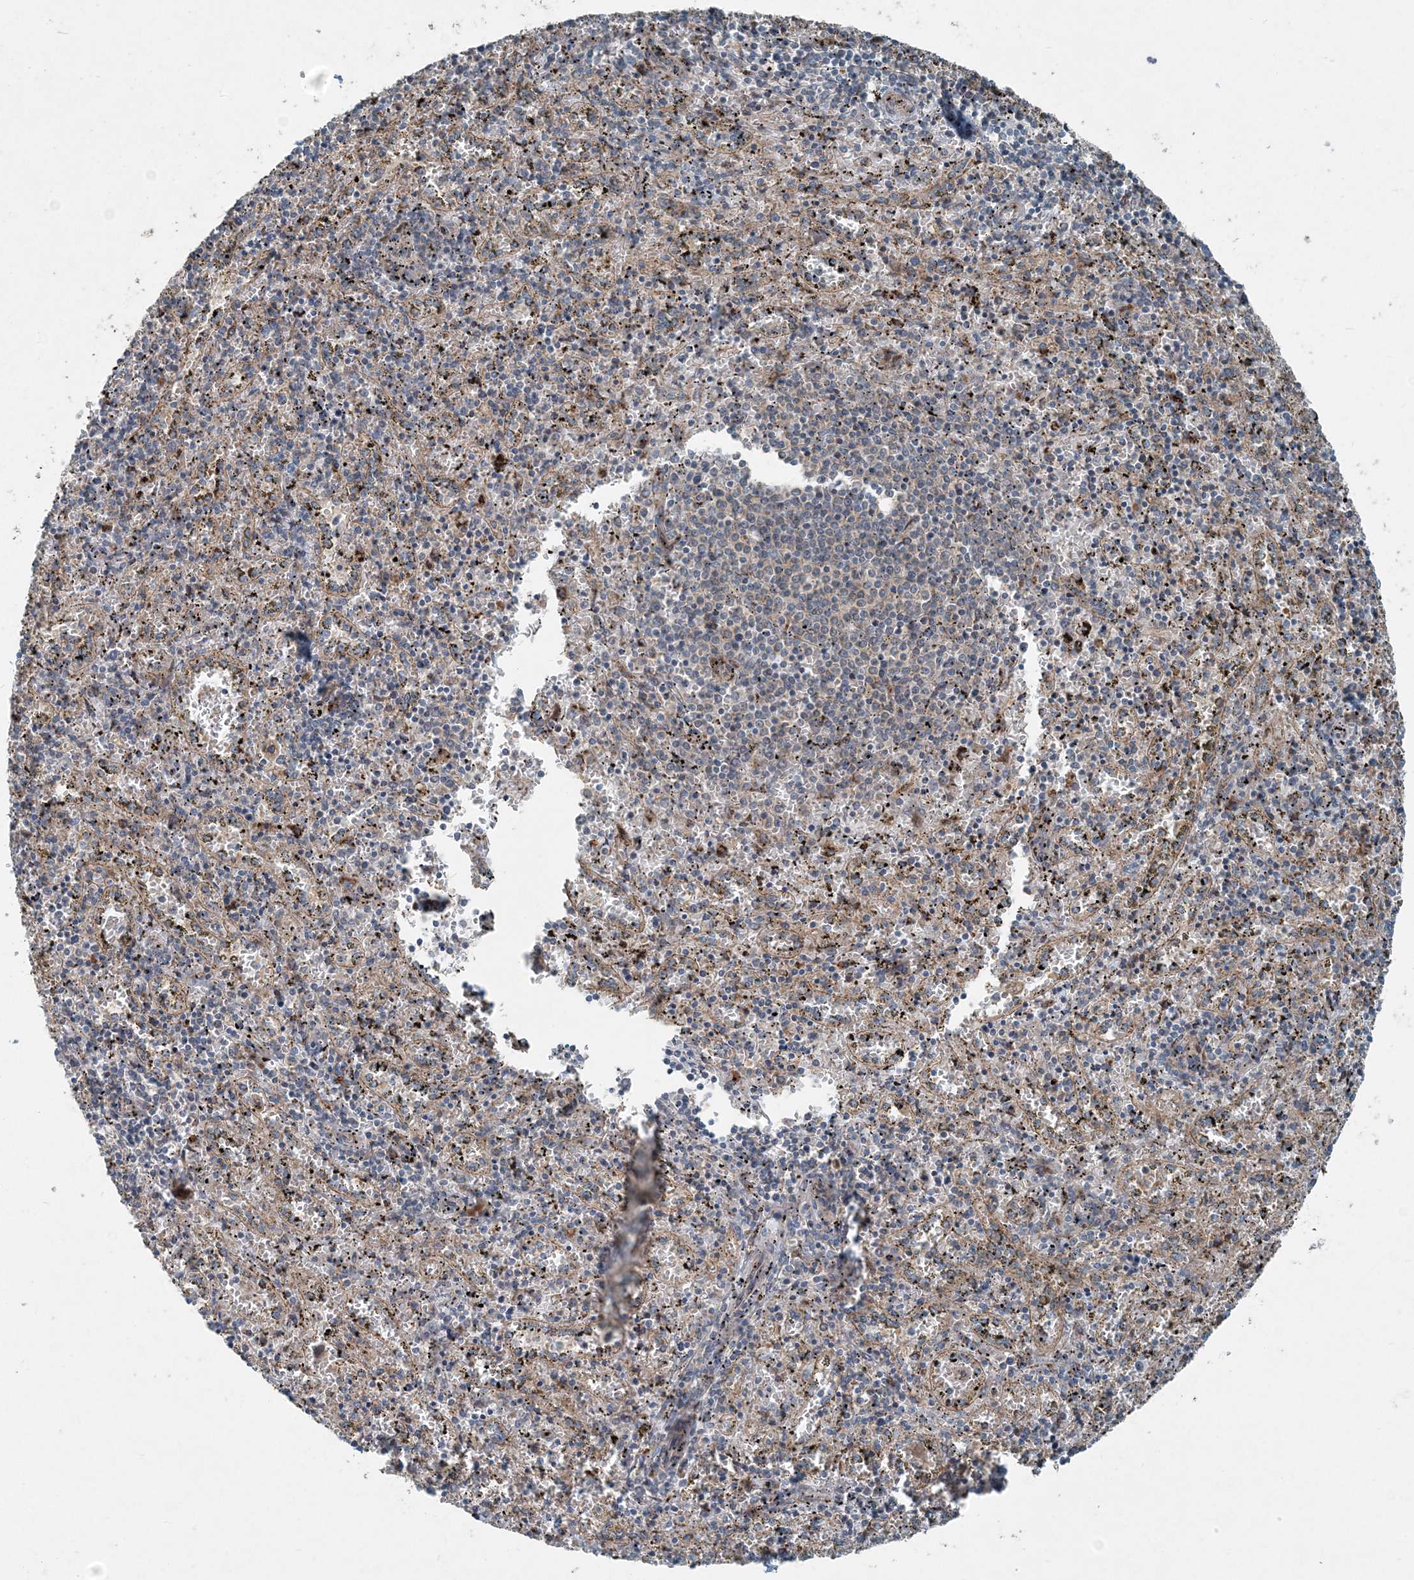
{"staining": {"intensity": "negative", "quantity": "none", "location": "none"}, "tissue": "spleen", "cell_type": "Cells in red pulp", "image_type": "normal", "snomed": [{"axis": "morphology", "description": "Normal tissue, NOS"}, {"axis": "topography", "description": "Spleen"}], "caption": "IHC micrograph of benign human spleen stained for a protein (brown), which shows no expression in cells in red pulp. The staining was performed using DAB to visualize the protein expression in brown, while the nuclei were stained in blue with hematoxylin (Magnification: 20x).", "gene": "INTU", "patient": {"sex": "male", "age": 11}}